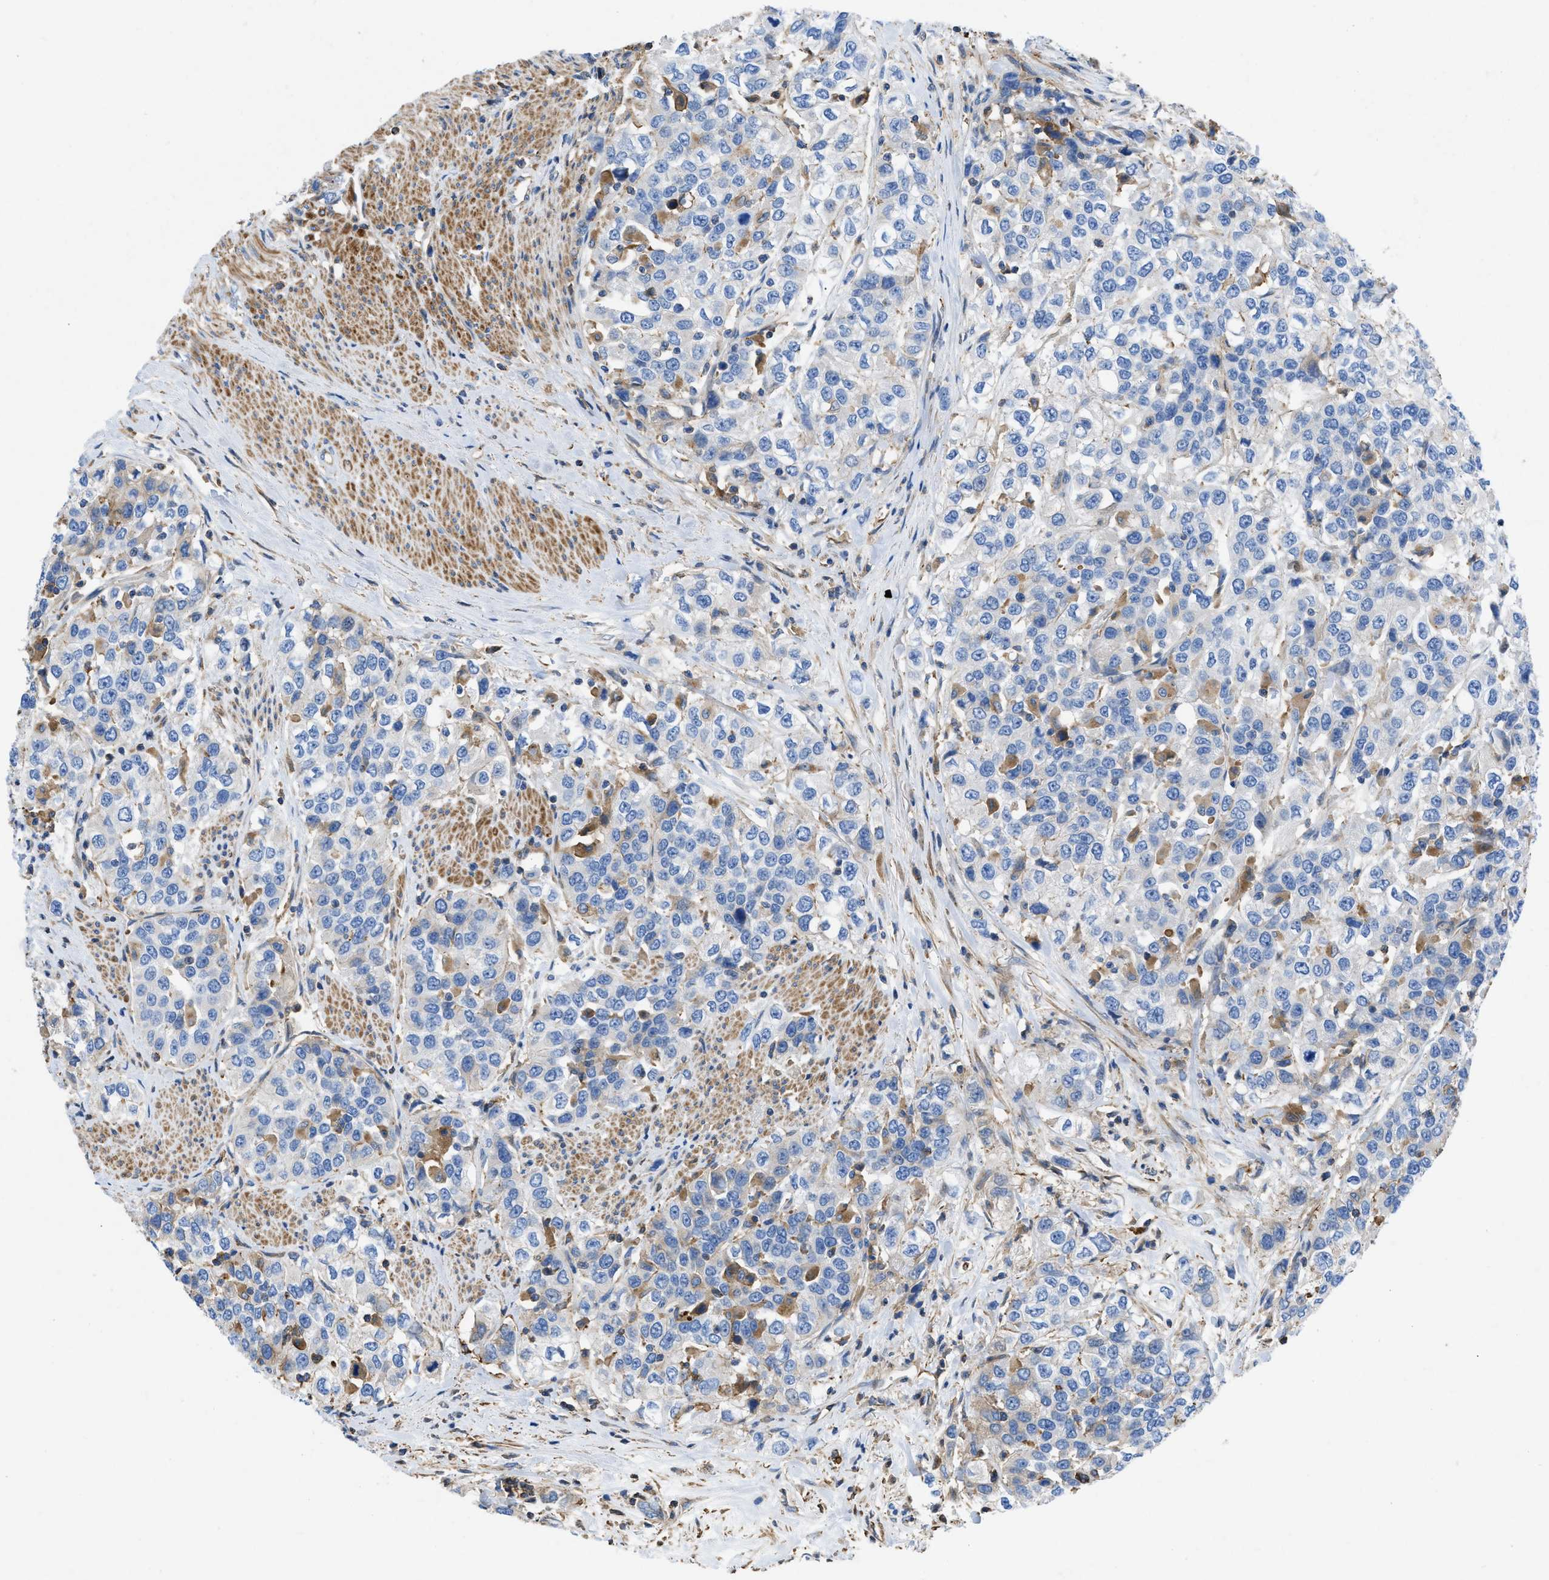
{"staining": {"intensity": "negative", "quantity": "none", "location": "none"}, "tissue": "urothelial cancer", "cell_type": "Tumor cells", "image_type": "cancer", "snomed": [{"axis": "morphology", "description": "Urothelial carcinoma, High grade"}, {"axis": "topography", "description": "Urinary bladder"}], "caption": "Photomicrograph shows no significant protein expression in tumor cells of high-grade urothelial carcinoma.", "gene": "ATP6V0D1", "patient": {"sex": "female", "age": 80}}